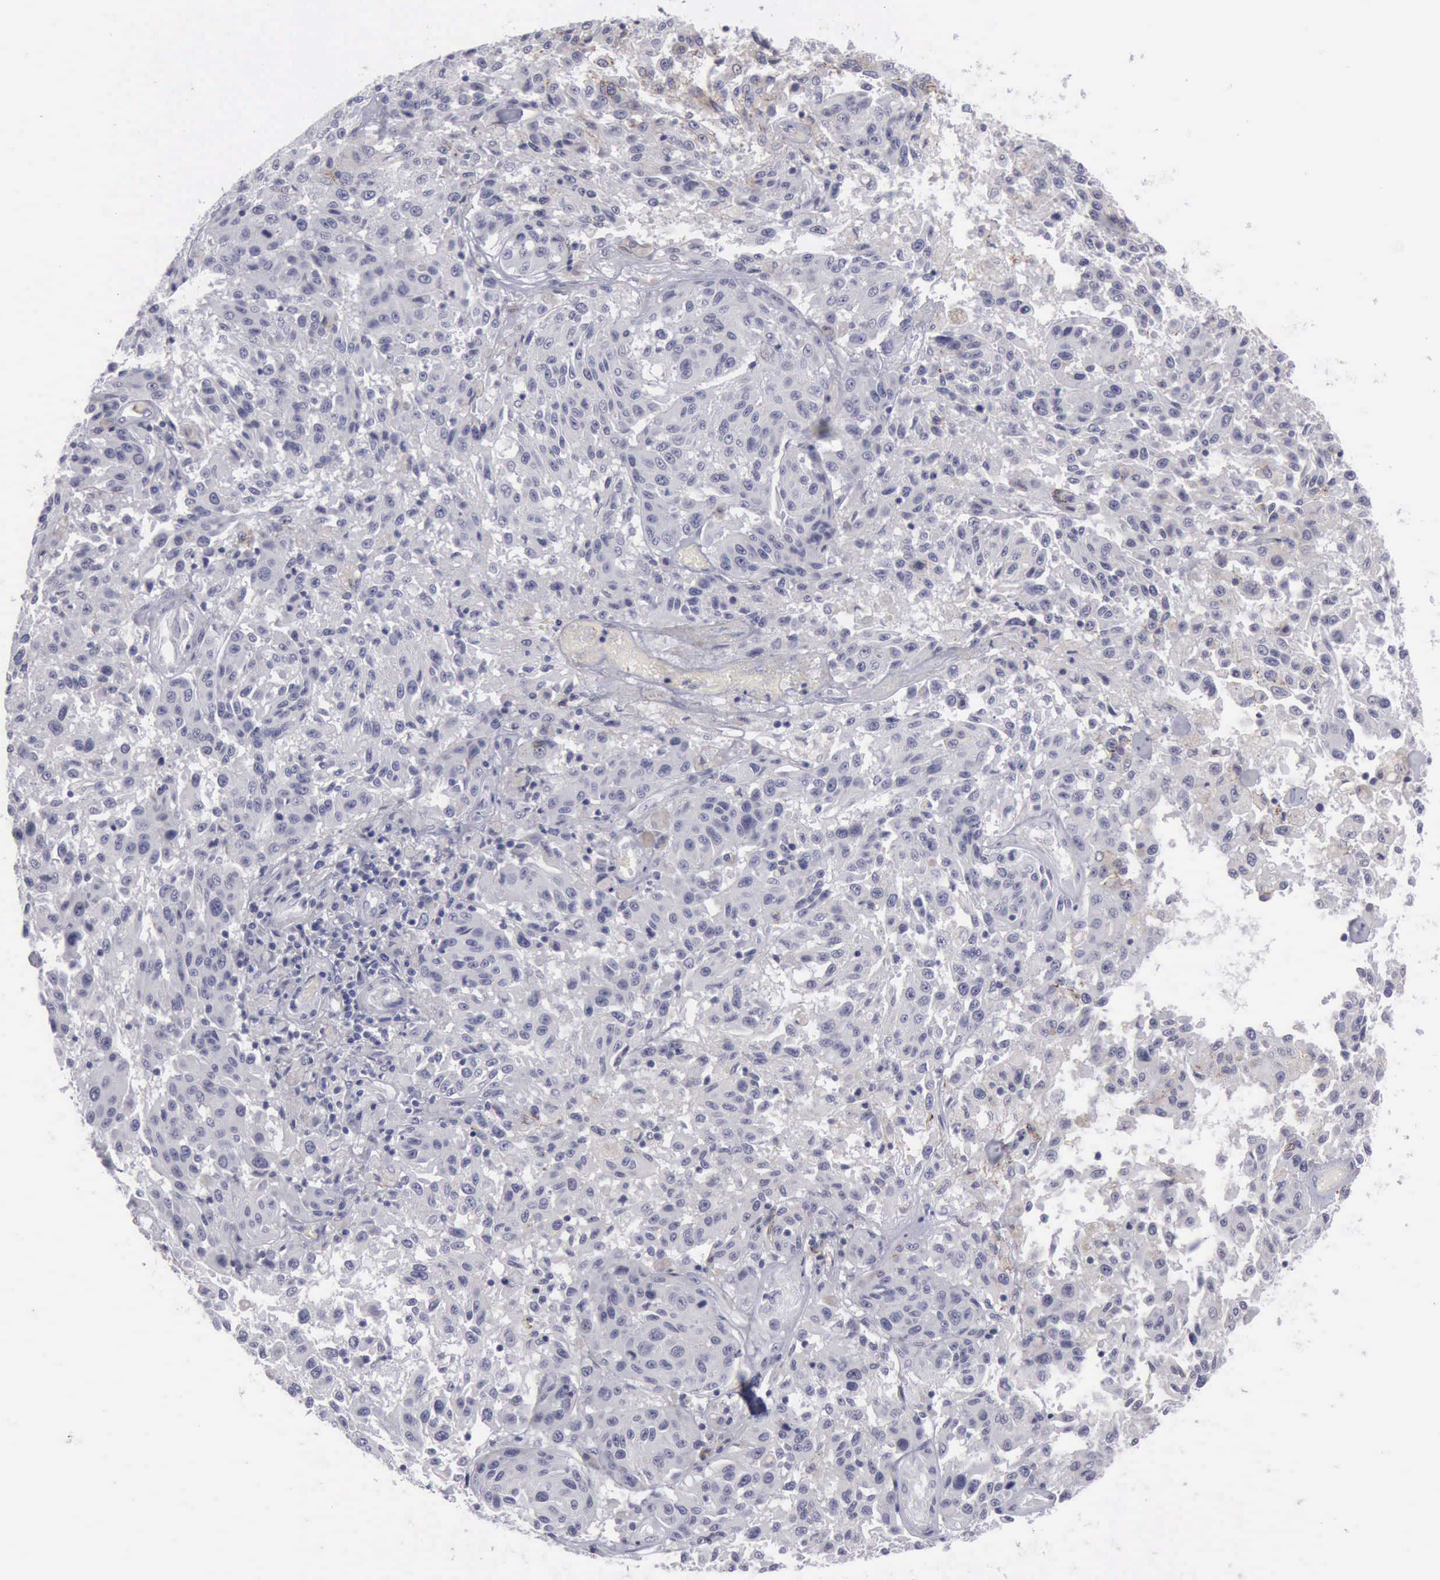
{"staining": {"intensity": "weak", "quantity": "<25%", "location": "cytoplasmic/membranous"}, "tissue": "melanoma", "cell_type": "Tumor cells", "image_type": "cancer", "snomed": [{"axis": "morphology", "description": "Malignant melanoma, NOS"}, {"axis": "topography", "description": "Skin"}], "caption": "Tumor cells are negative for protein expression in human melanoma.", "gene": "CDH2", "patient": {"sex": "female", "age": 77}}